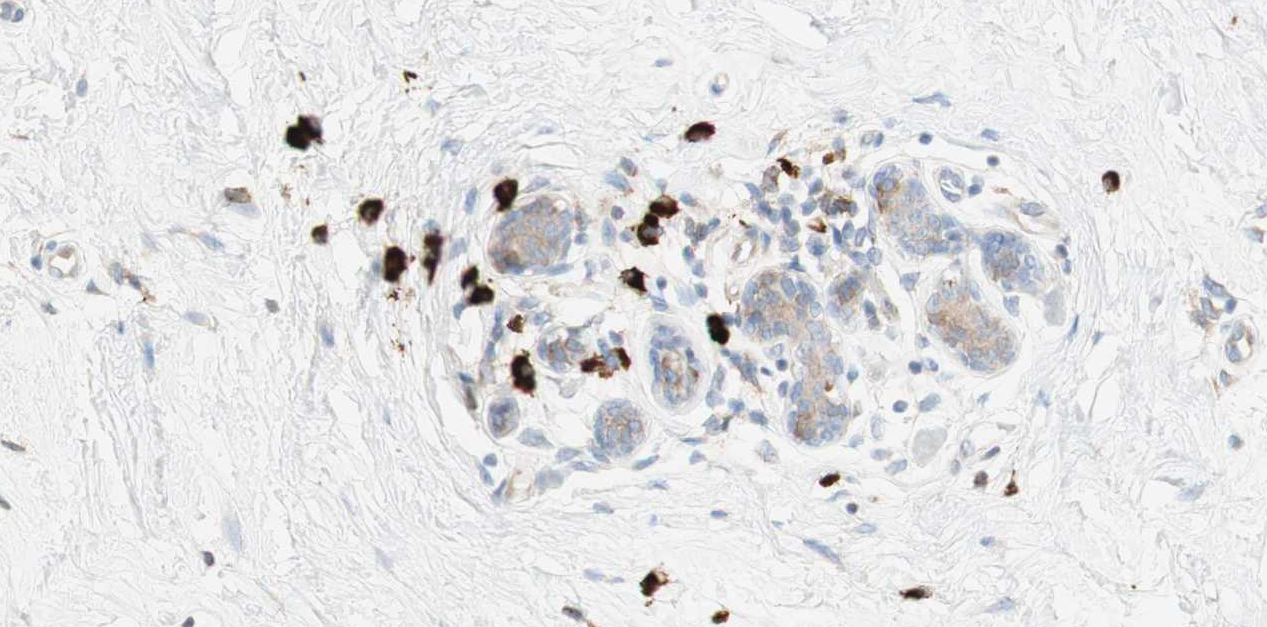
{"staining": {"intensity": "moderate", "quantity": ">75%", "location": "cytoplasmic/membranous"}, "tissue": "breast cancer", "cell_type": "Tumor cells", "image_type": "cancer", "snomed": [{"axis": "morphology", "description": "Normal tissue, NOS"}, {"axis": "morphology", "description": "Duct carcinoma"}, {"axis": "topography", "description": "Breast"}], "caption": "DAB (3,3'-diaminobenzidine) immunohistochemical staining of intraductal carcinoma (breast) displays moderate cytoplasmic/membranous protein expression in about >75% of tumor cells.", "gene": "MANF", "patient": {"sex": "female", "age": 39}}